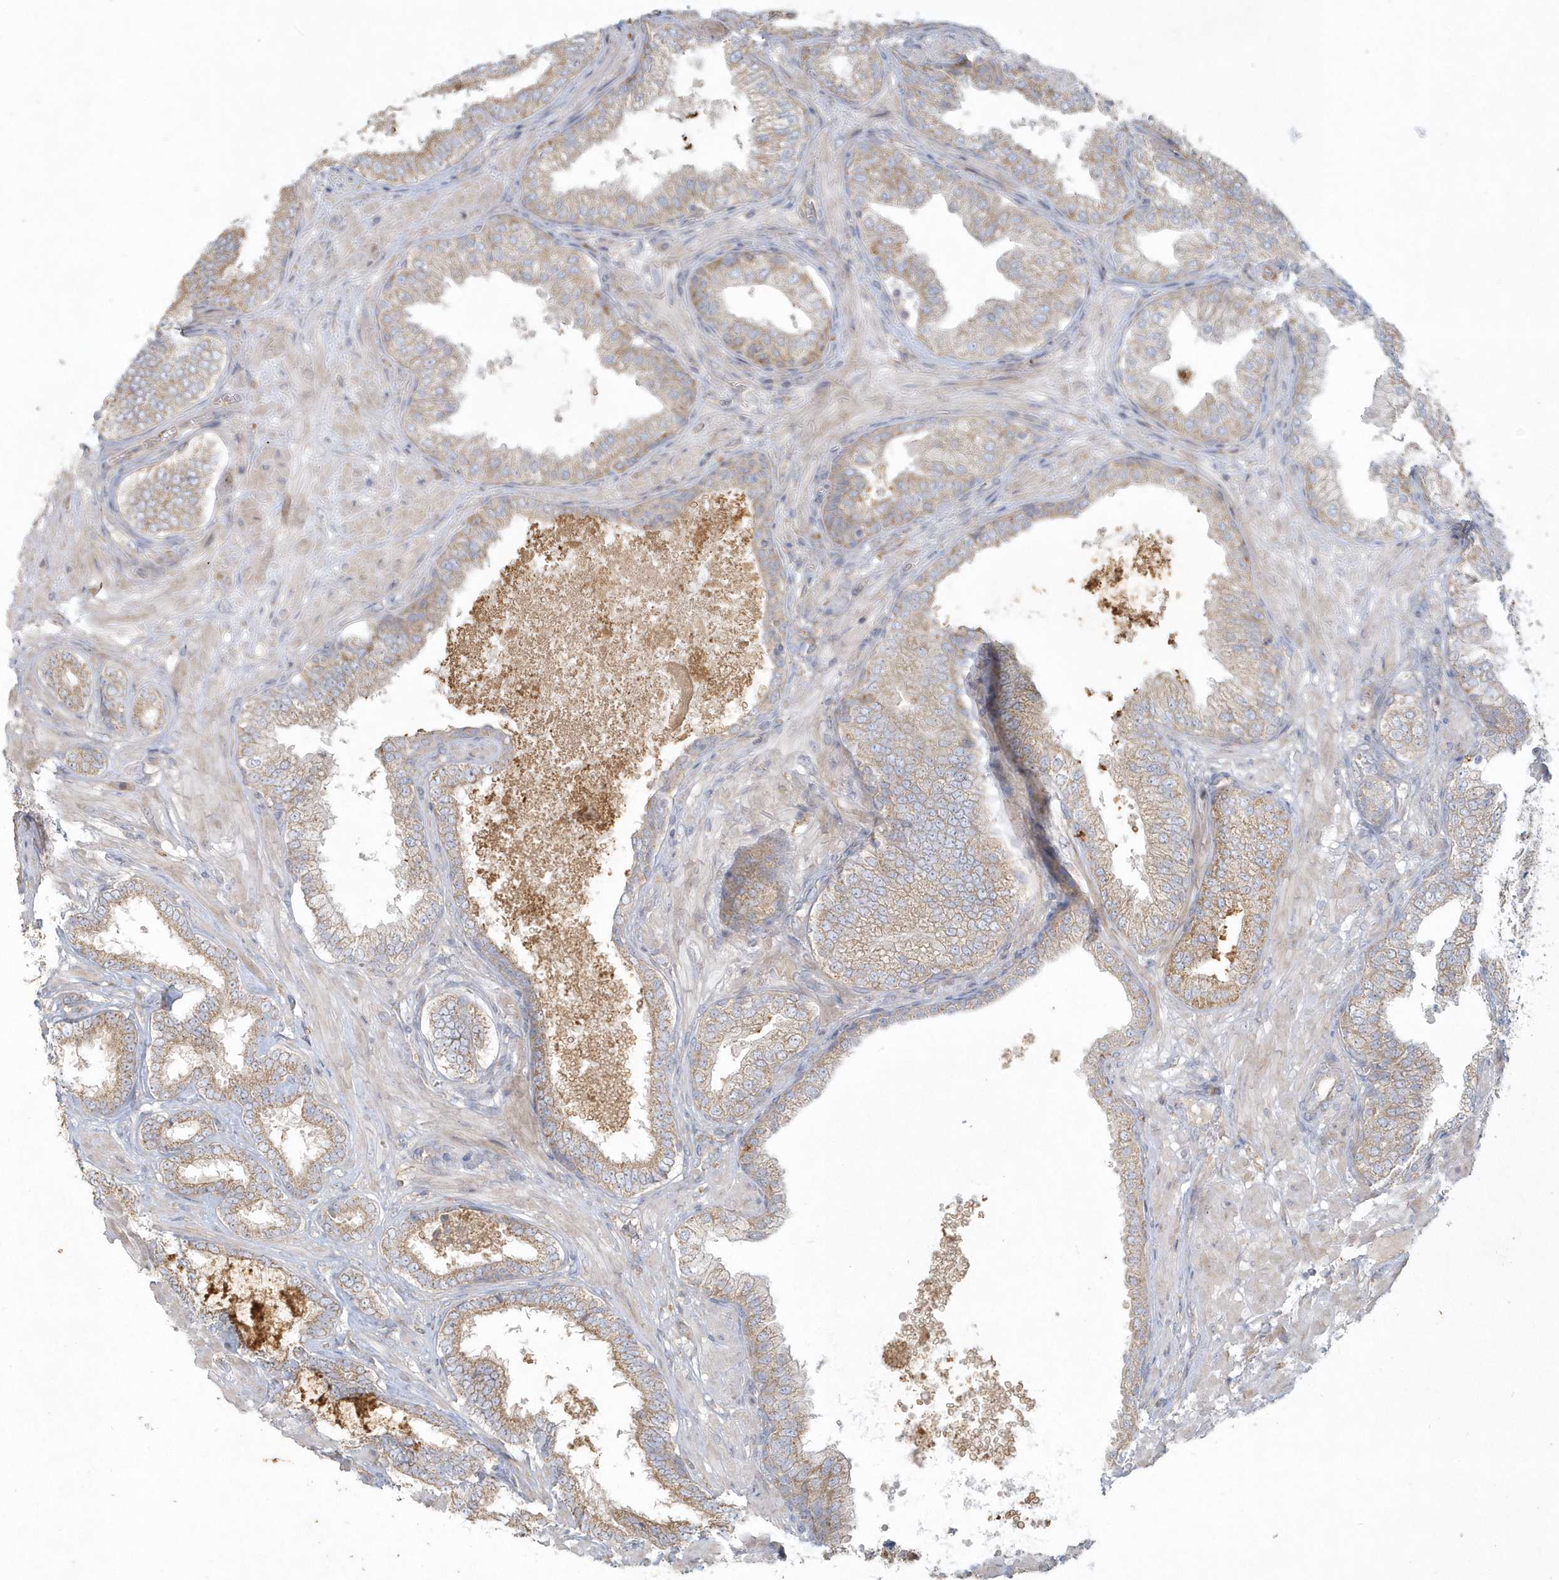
{"staining": {"intensity": "weak", "quantity": ">75%", "location": "cytoplasmic/membranous"}, "tissue": "prostate cancer", "cell_type": "Tumor cells", "image_type": "cancer", "snomed": [{"axis": "morphology", "description": "Adenocarcinoma, High grade"}, {"axis": "topography", "description": "Prostate"}], "caption": "Immunohistochemistry (DAB (3,3'-diaminobenzidine)) staining of prostate cancer (adenocarcinoma (high-grade)) shows weak cytoplasmic/membranous protein expression in about >75% of tumor cells. (Stains: DAB in brown, nuclei in blue, Microscopy: brightfield microscopy at high magnification).", "gene": "BLTP3A", "patient": {"sex": "male", "age": 59}}